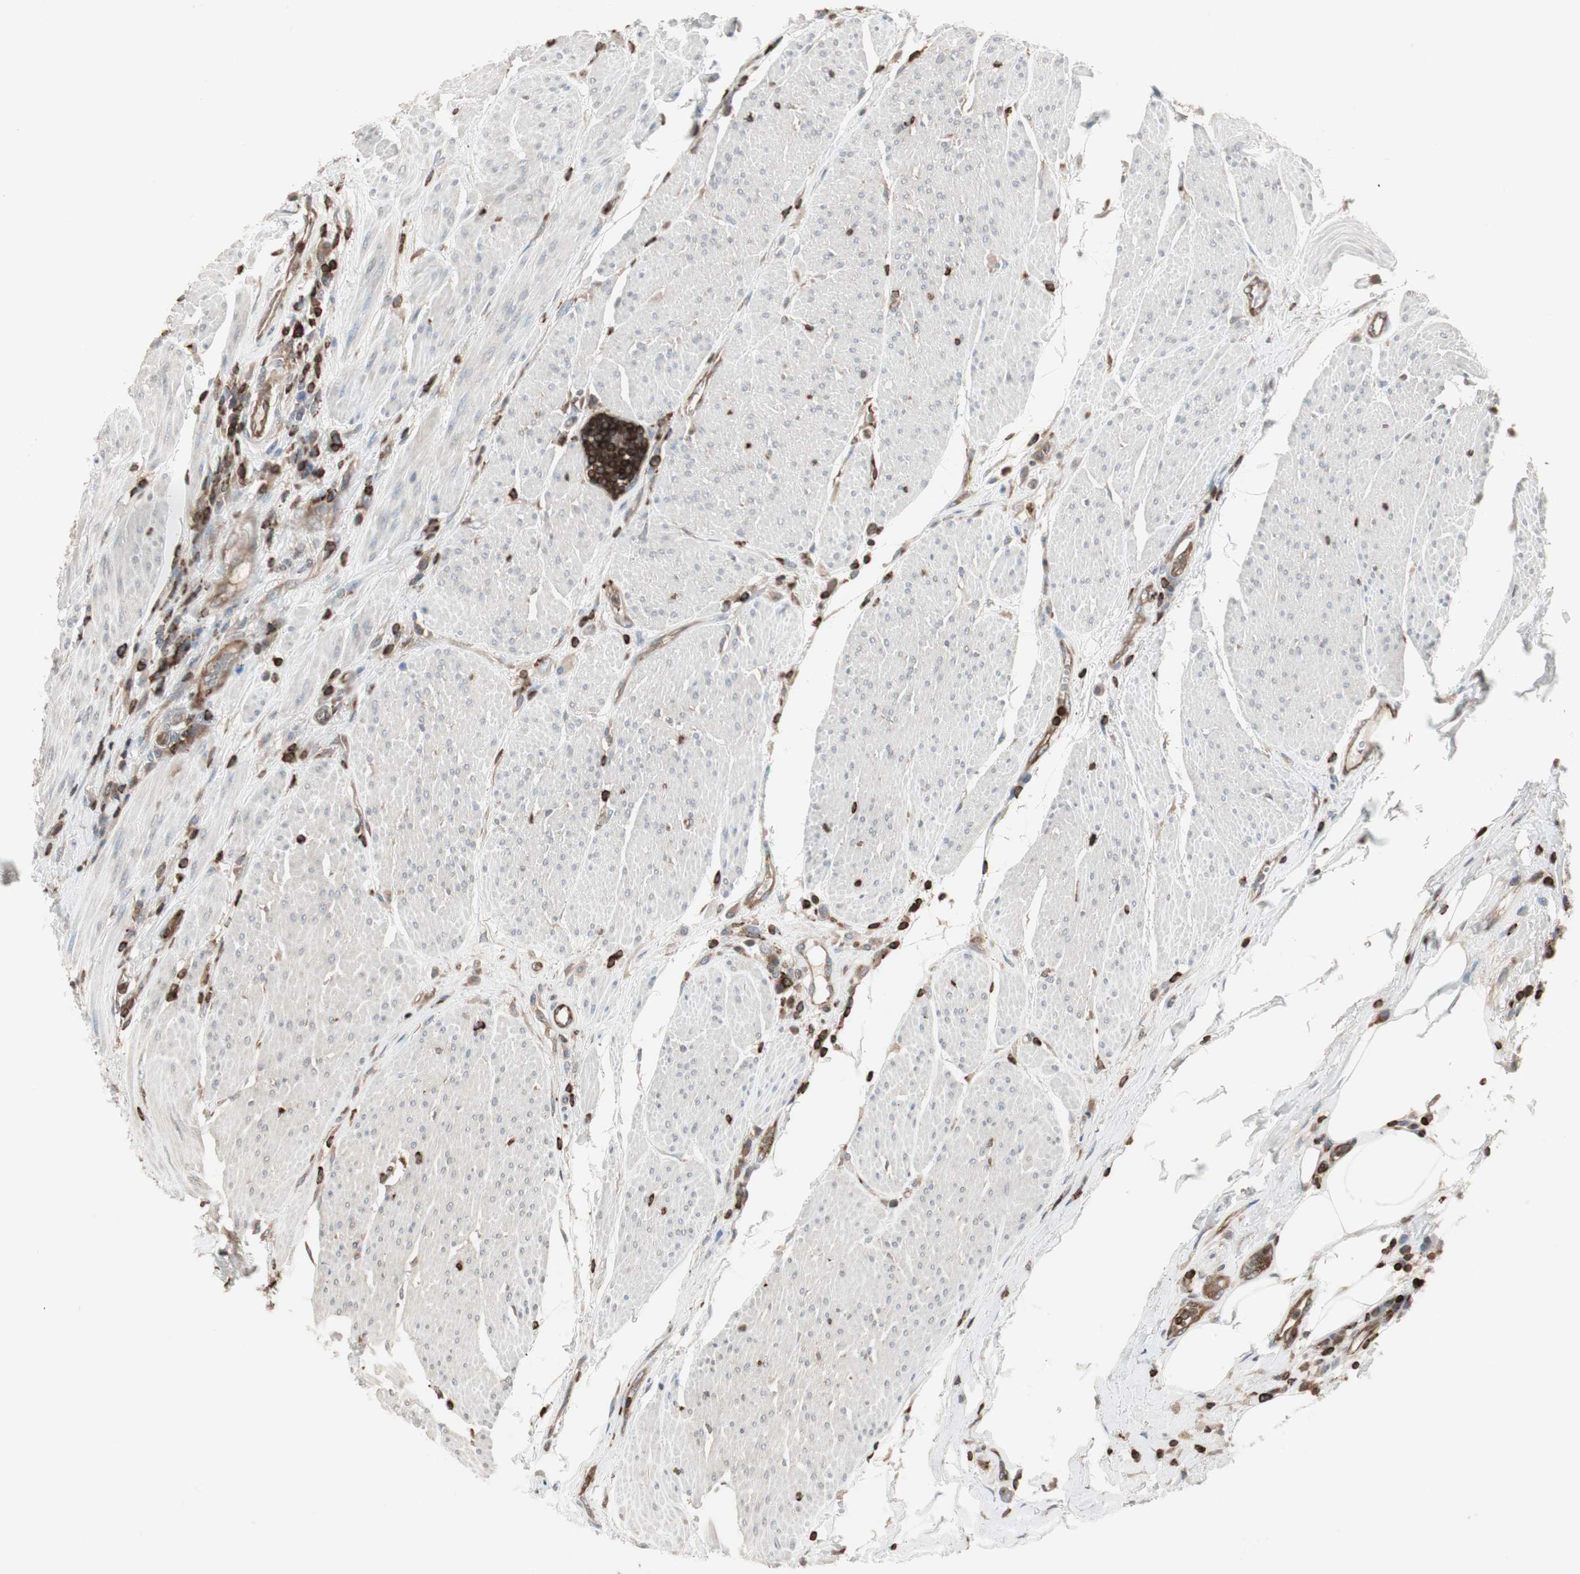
{"staining": {"intensity": "moderate", "quantity": "25%-75%", "location": "cytoplasmic/membranous"}, "tissue": "urothelial cancer", "cell_type": "Tumor cells", "image_type": "cancer", "snomed": [{"axis": "morphology", "description": "Urothelial carcinoma, High grade"}, {"axis": "topography", "description": "Urinary bladder"}], "caption": "Protein expression analysis of human urothelial carcinoma (high-grade) reveals moderate cytoplasmic/membranous expression in about 25%-75% of tumor cells.", "gene": "ARHGEF1", "patient": {"sex": "male", "age": 61}}